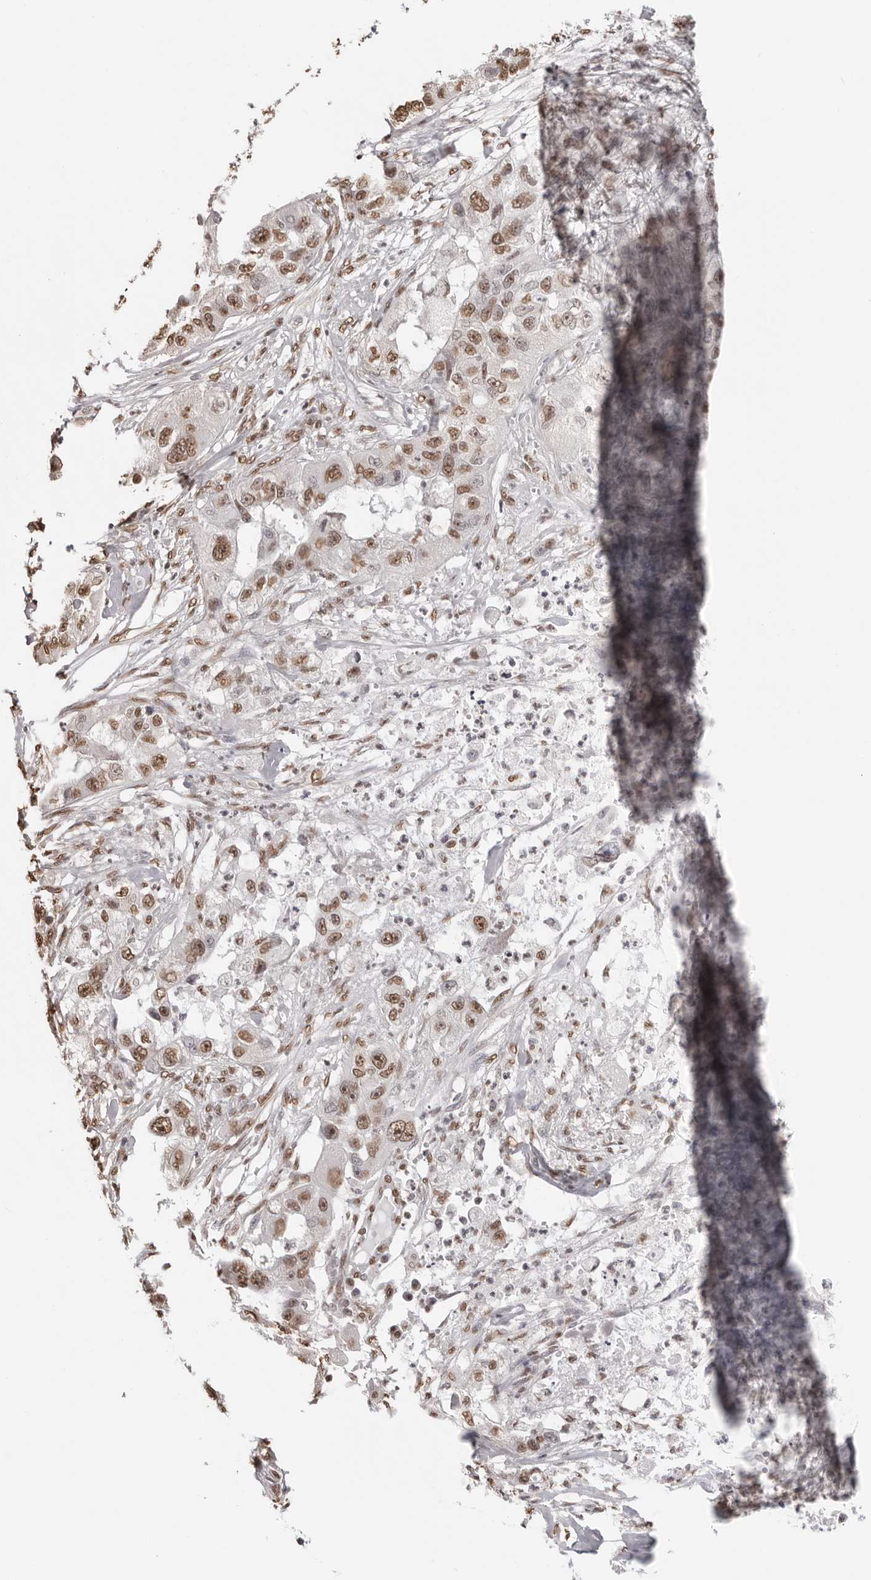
{"staining": {"intensity": "moderate", "quantity": ">75%", "location": "nuclear"}, "tissue": "pancreatic cancer", "cell_type": "Tumor cells", "image_type": "cancer", "snomed": [{"axis": "morphology", "description": "Adenocarcinoma, NOS"}, {"axis": "topography", "description": "Pancreas"}], "caption": "This image shows IHC staining of pancreatic cancer (adenocarcinoma), with medium moderate nuclear positivity in about >75% of tumor cells.", "gene": "OLIG3", "patient": {"sex": "female", "age": 78}}